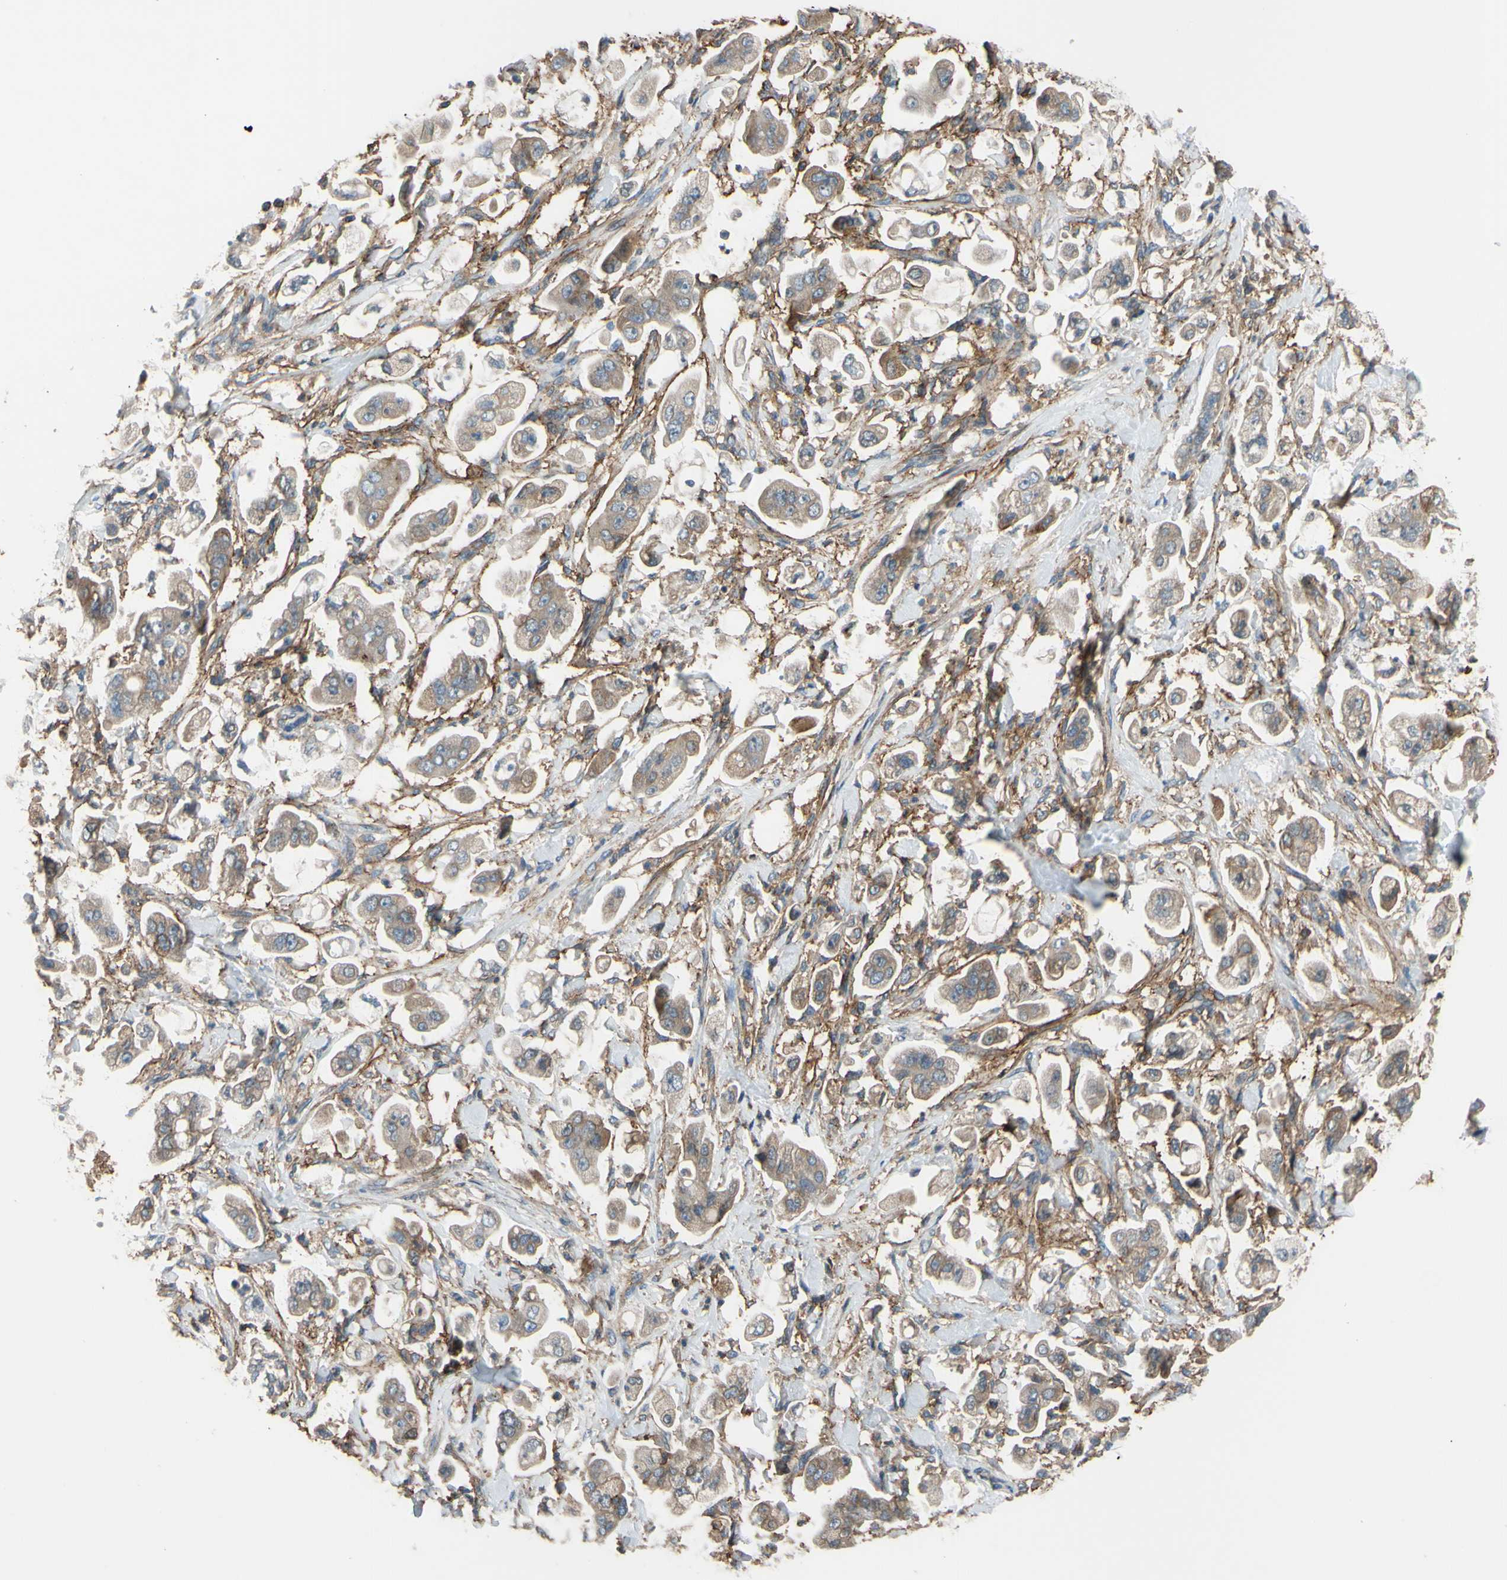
{"staining": {"intensity": "weak", "quantity": "25%-75%", "location": "cytoplasmic/membranous"}, "tissue": "stomach cancer", "cell_type": "Tumor cells", "image_type": "cancer", "snomed": [{"axis": "morphology", "description": "Adenocarcinoma, NOS"}, {"axis": "topography", "description": "Stomach"}], "caption": "IHC (DAB (3,3'-diaminobenzidine)) staining of human stomach cancer reveals weak cytoplasmic/membranous protein expression in about 25%-75% of tumor cells.", "gene": "POR", "patient": {"sex": "male", "age": 62}}